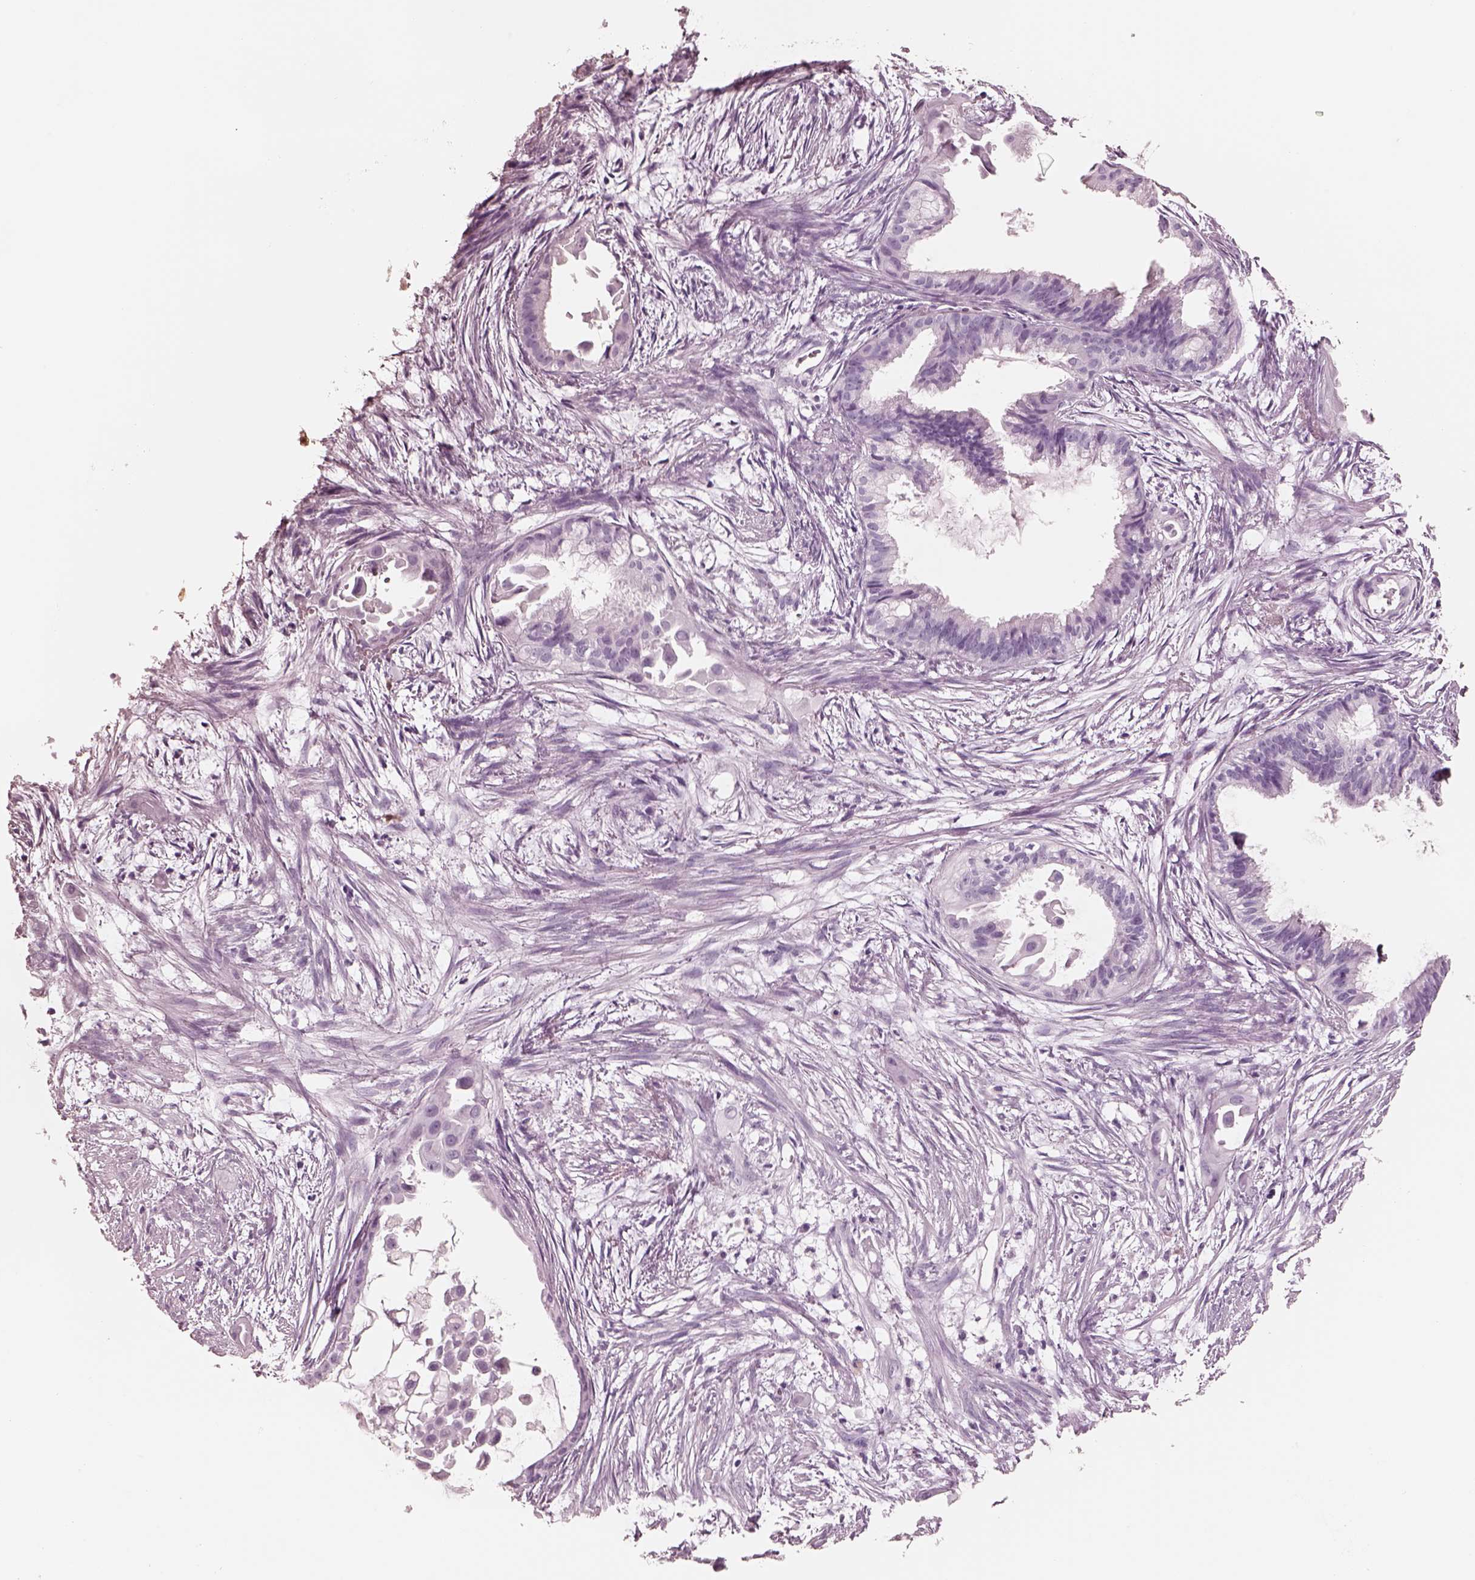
{"staining": {"intensity": "negative", "quantity": "none", "location": "none"}, "tissue": "endometrial cancer", "cell_type": "Tumor cells", "image_type": "cancer", "snomed": [{"axis": "morphology", "description": "Adenocarcinoma, NOS"}, {"axis": "topography", "description": "Endometrium"}], "caption": "Image shows no protein expression in tumor cells of adenocarcinoma (endometrial) tissue.", "gene": "ELANE", "patient": {"sex": "female", "age": 86}}